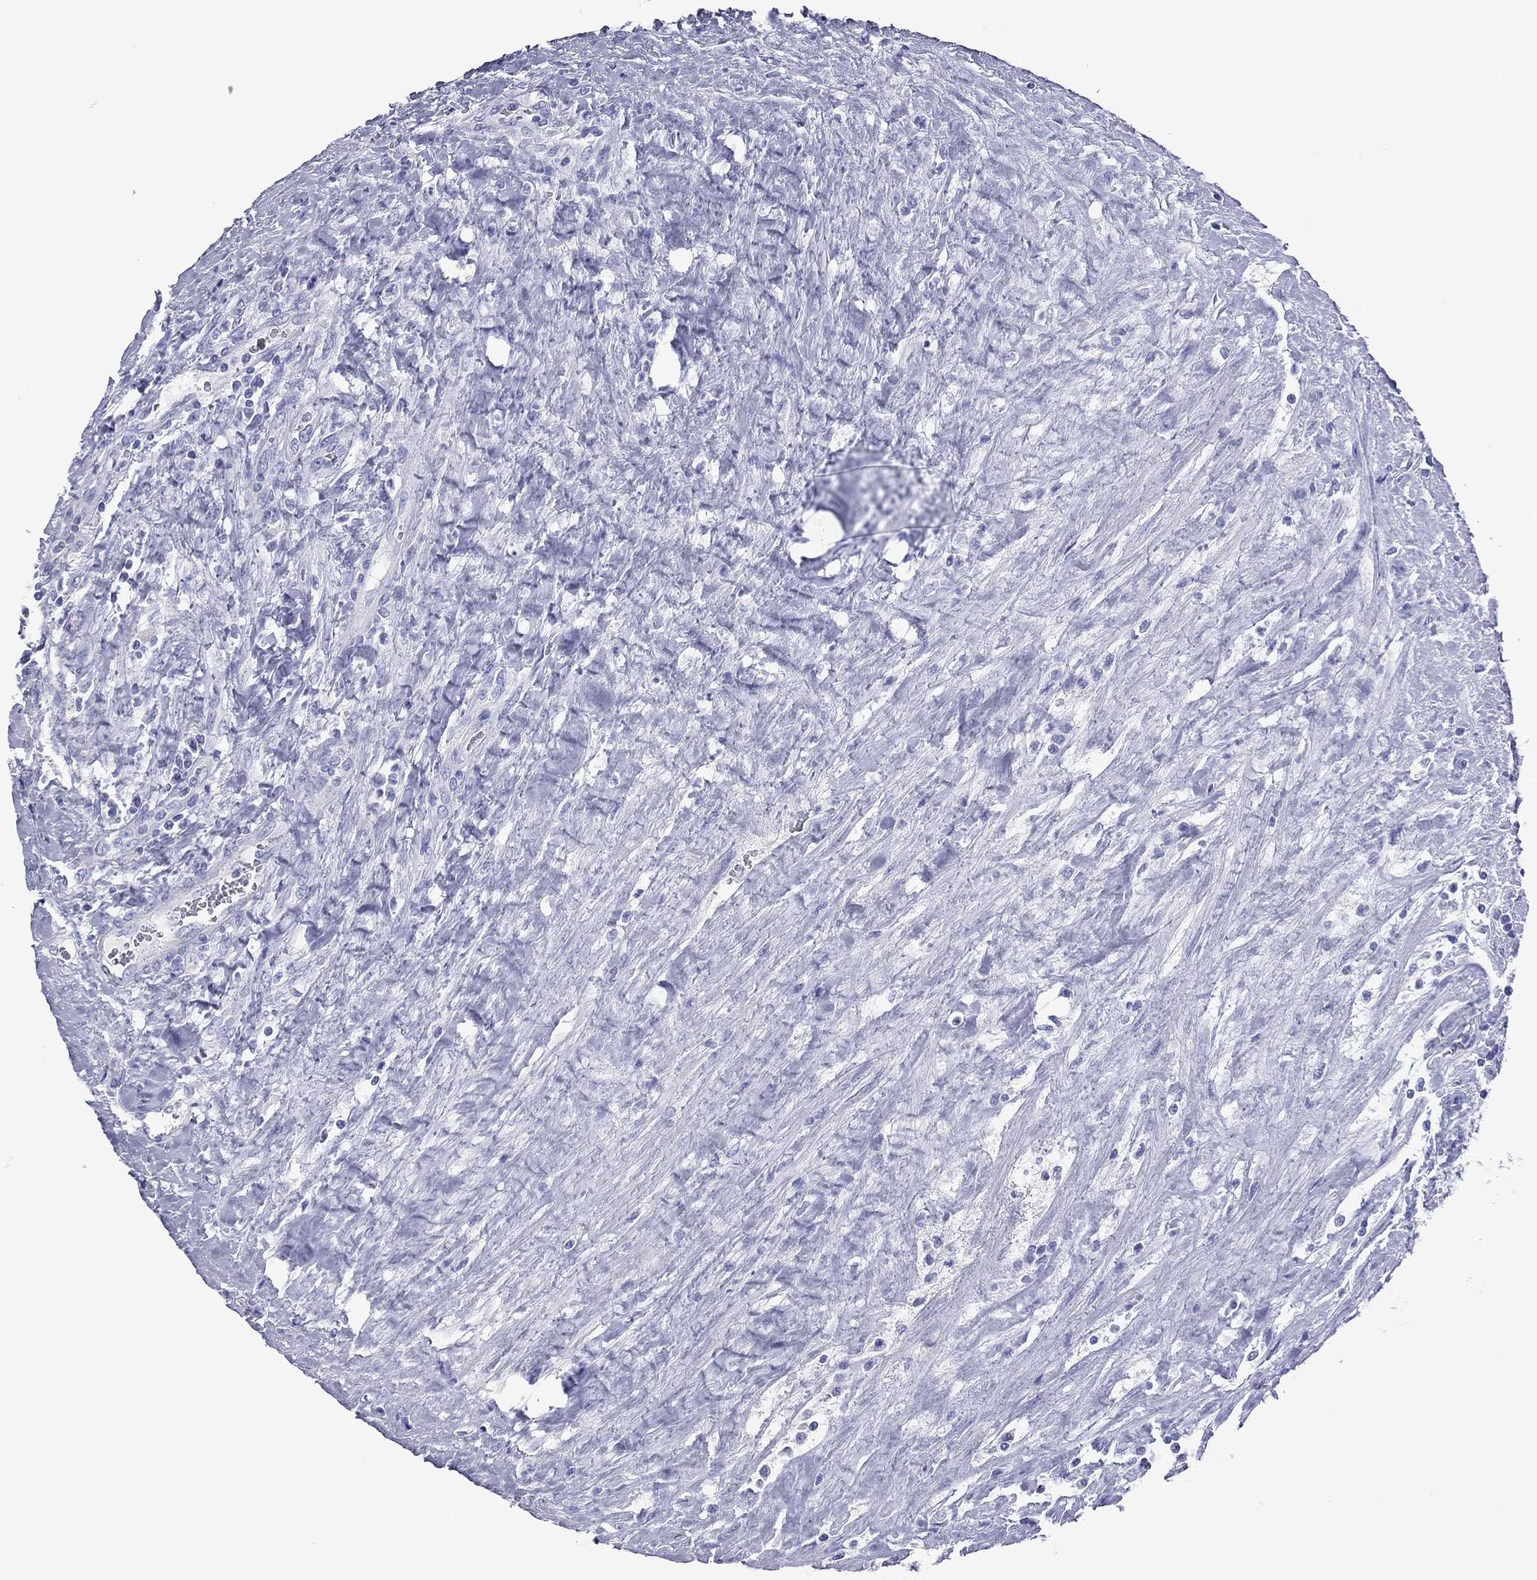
{"staining": {"intensity": "negative", "quantity": "none", "location": "none"}, "tissue": "testis cancer", "cell_type": "Tumor cells", "image_type": "cancer", "snomed": [{"axis": "morphology", "description": "Seminoma, NOS"}, {"axis": "topography", "description": "Testis"}], "caption": "Protein analysis of testis cancer shows no significant staining in tumor cells.", "gene": "VSIG10", "patient": {"sex": "male", "age": 43}}